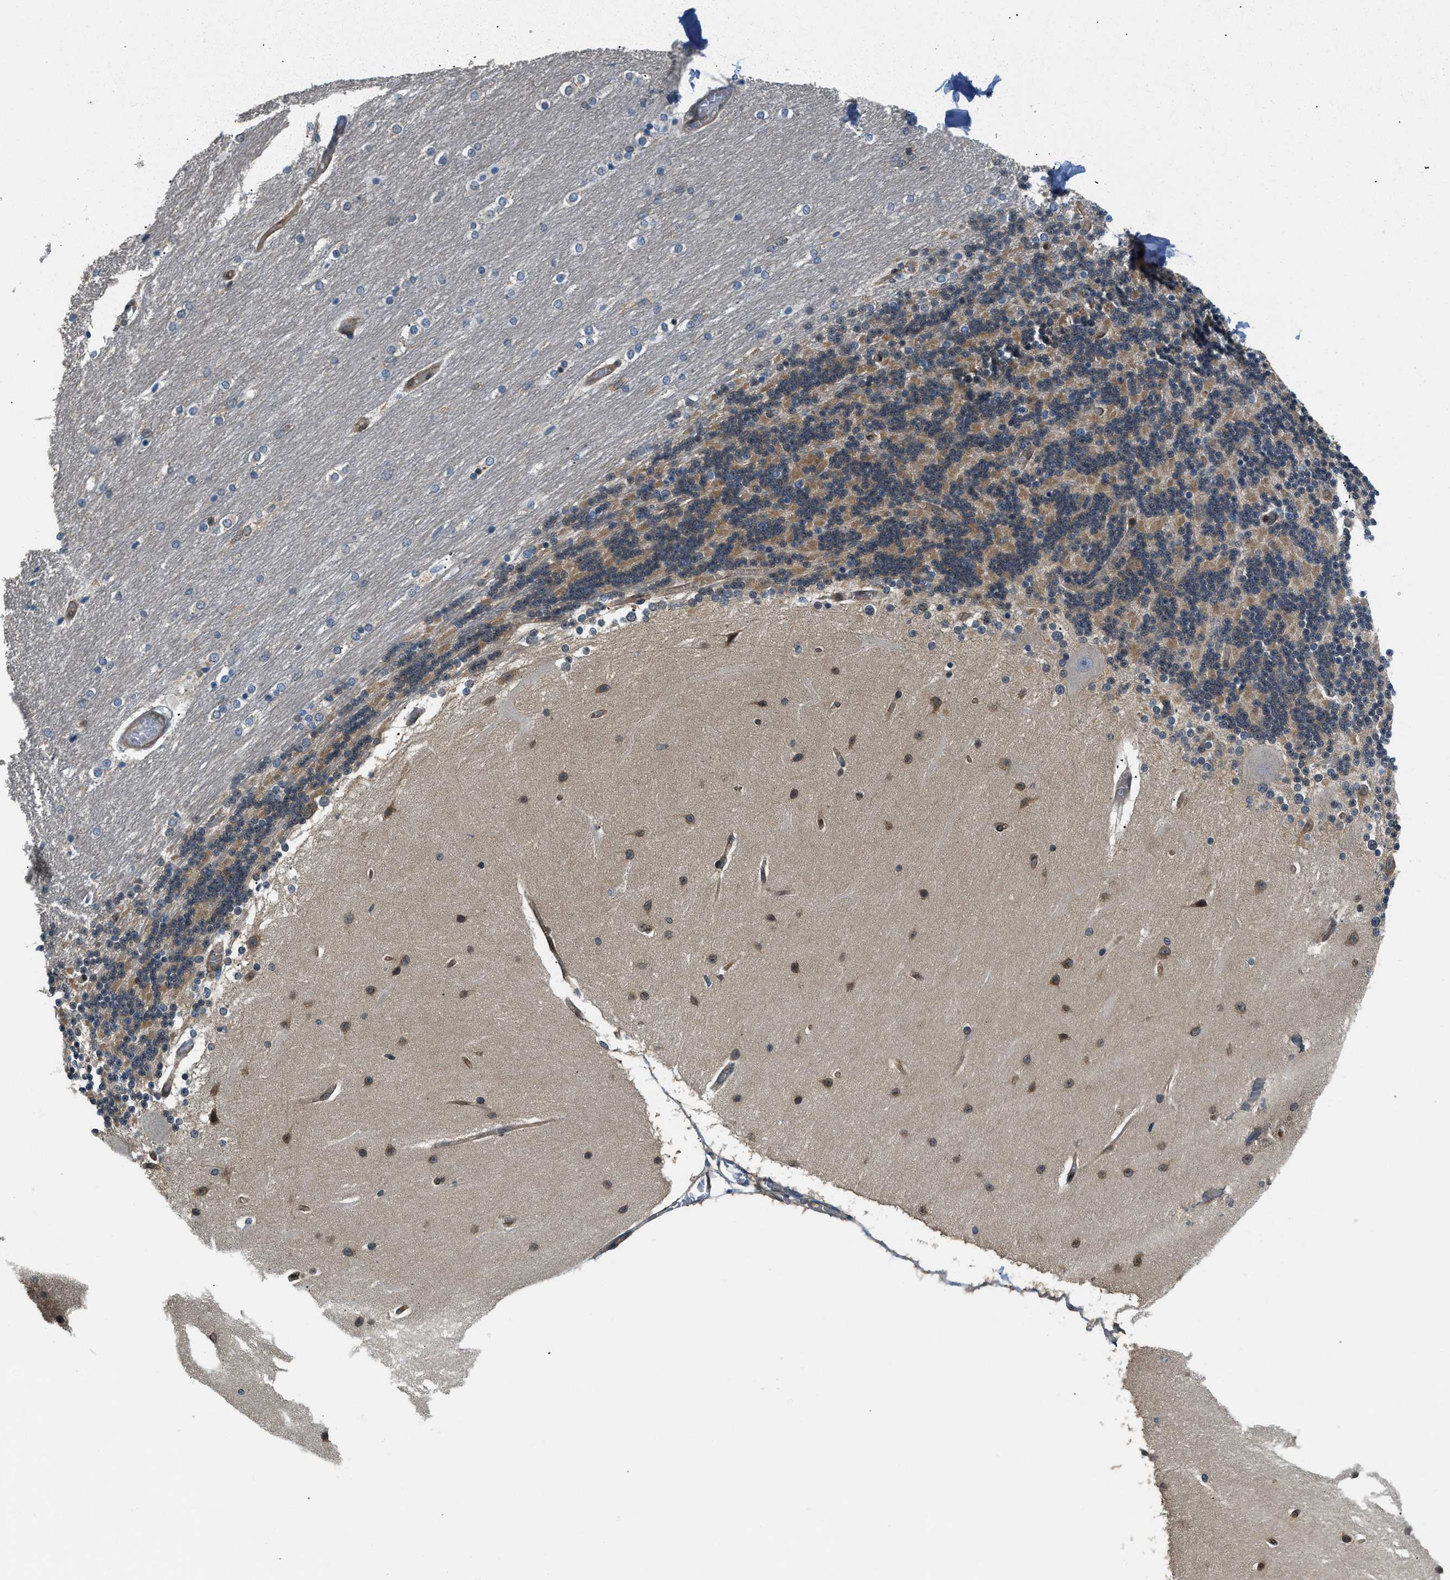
{"staining": {"intensity": "moderate", "quantity": "25%-75%", "location": "cytoplasmic/membranous"}, "tissue": "cerebellum", "cell_type": "Cells in granular layer", "image_type": "normal", "snomed": [{"axis": "morphology", "description": "Normal tissue, NOS"}, {"axis": "topography", "description": "Cerebellum"}], "caption": "The image exhibits a brown stain indicating the presence of a protein in the cytoplasmic/membranous of cells in granular layer in cerebellum. The protein of interest is stained brown, and the nuclei are stained in blue (DAB (3,3'-diaminobenzidine) IHC with brightfield microscopy, high magnification).", "gene": "EIF4EBP2", "patient": {"sex": "female", "age": 54}}